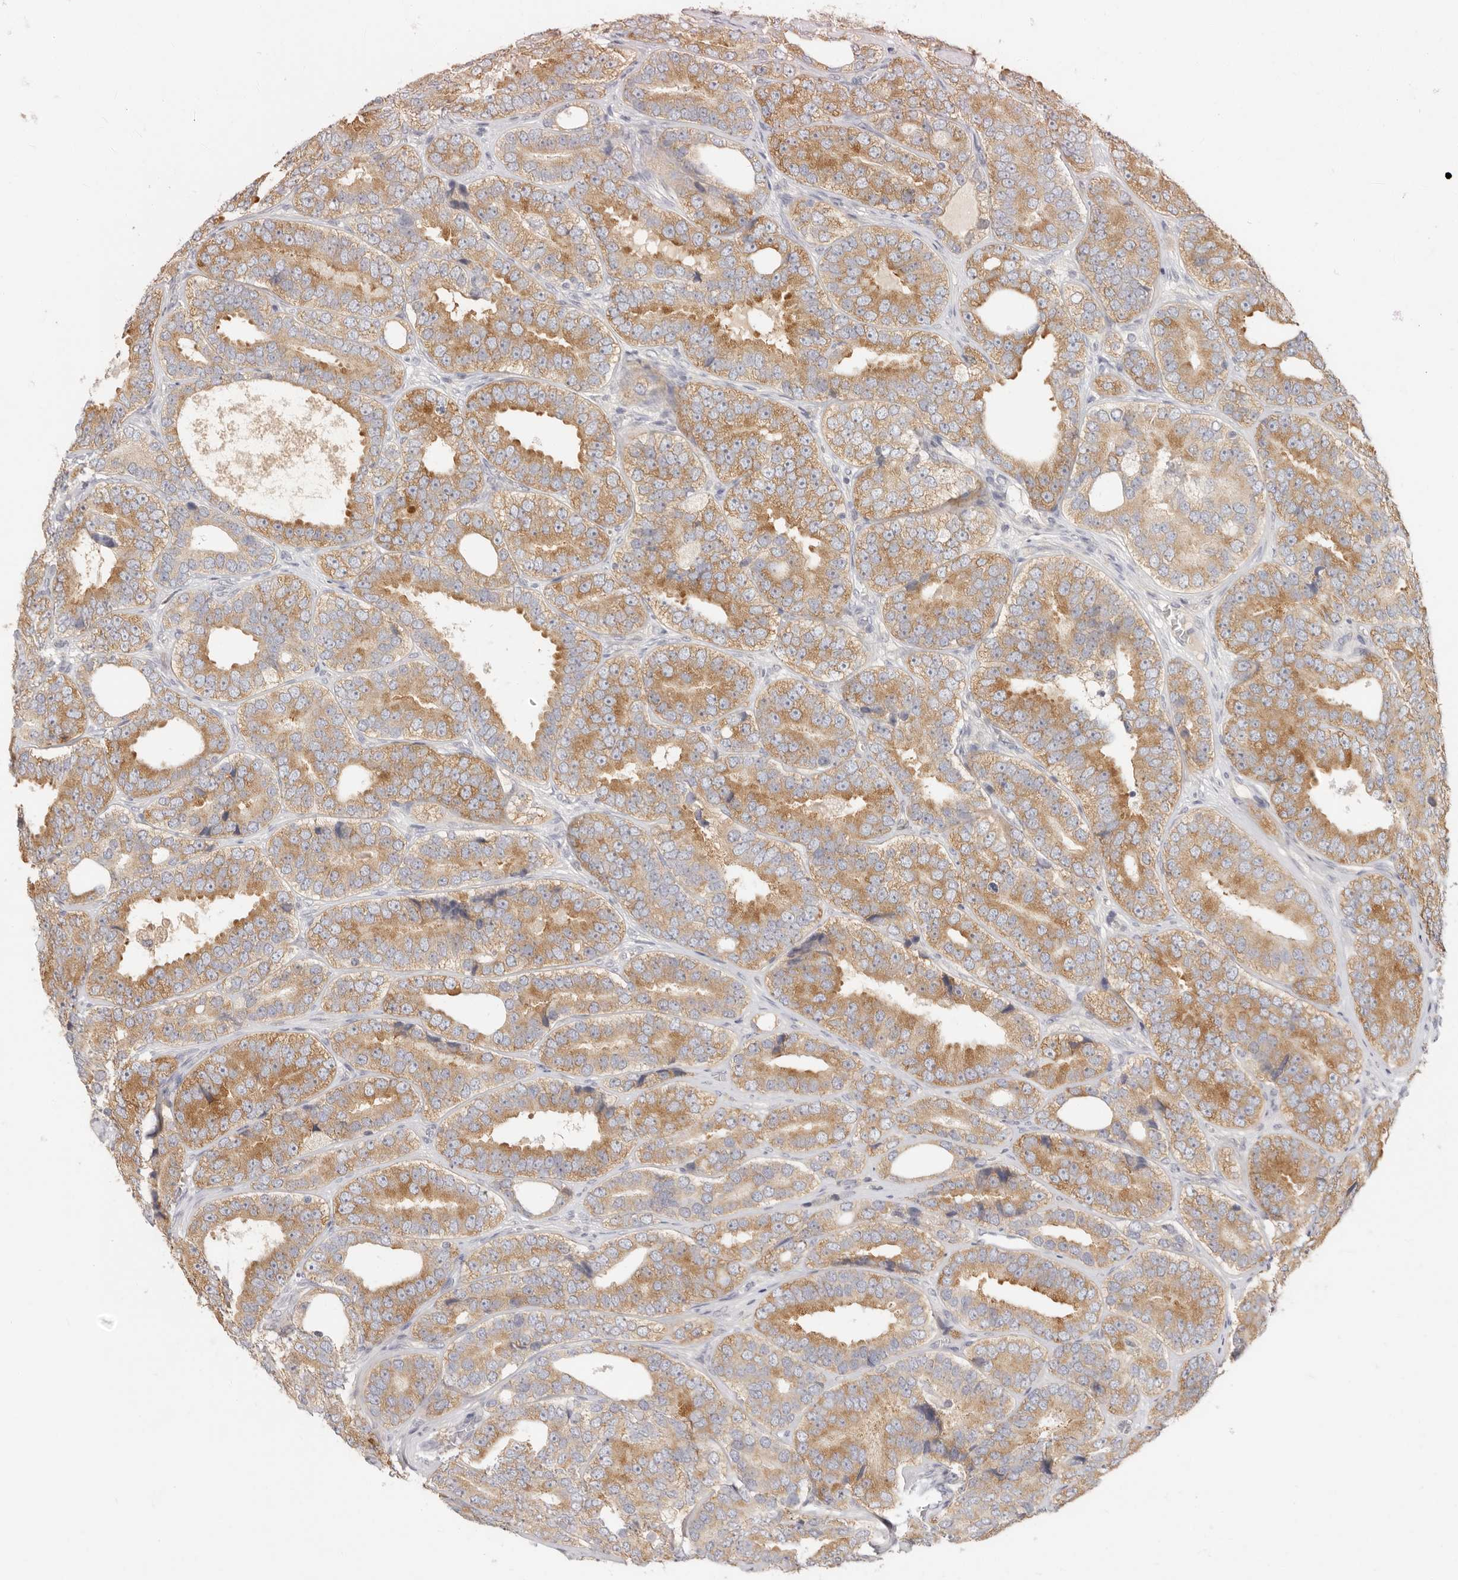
{"staining": {"intensity": "moderate", "quantity": ">75%", "location": "cytoplasmic/membranous"}, "tissue": "prostate cancer", "cell_type": "Tumor cells", "image_type": "cancer", "snomed": [{"axis": "morphology", "description": "Adenocarcinoma, High grade"}, {"axis": "topography", "description": "Prostate"}], "caption": "Protein expression analysis of human prostate cancer (high-grade adenocarcinoma) reveals moderate cytoplasmic/membranous positivity in about >75% of tumor cells.", "gene": "PABPC4", "patient": {"sex": "male", "age": 56}}